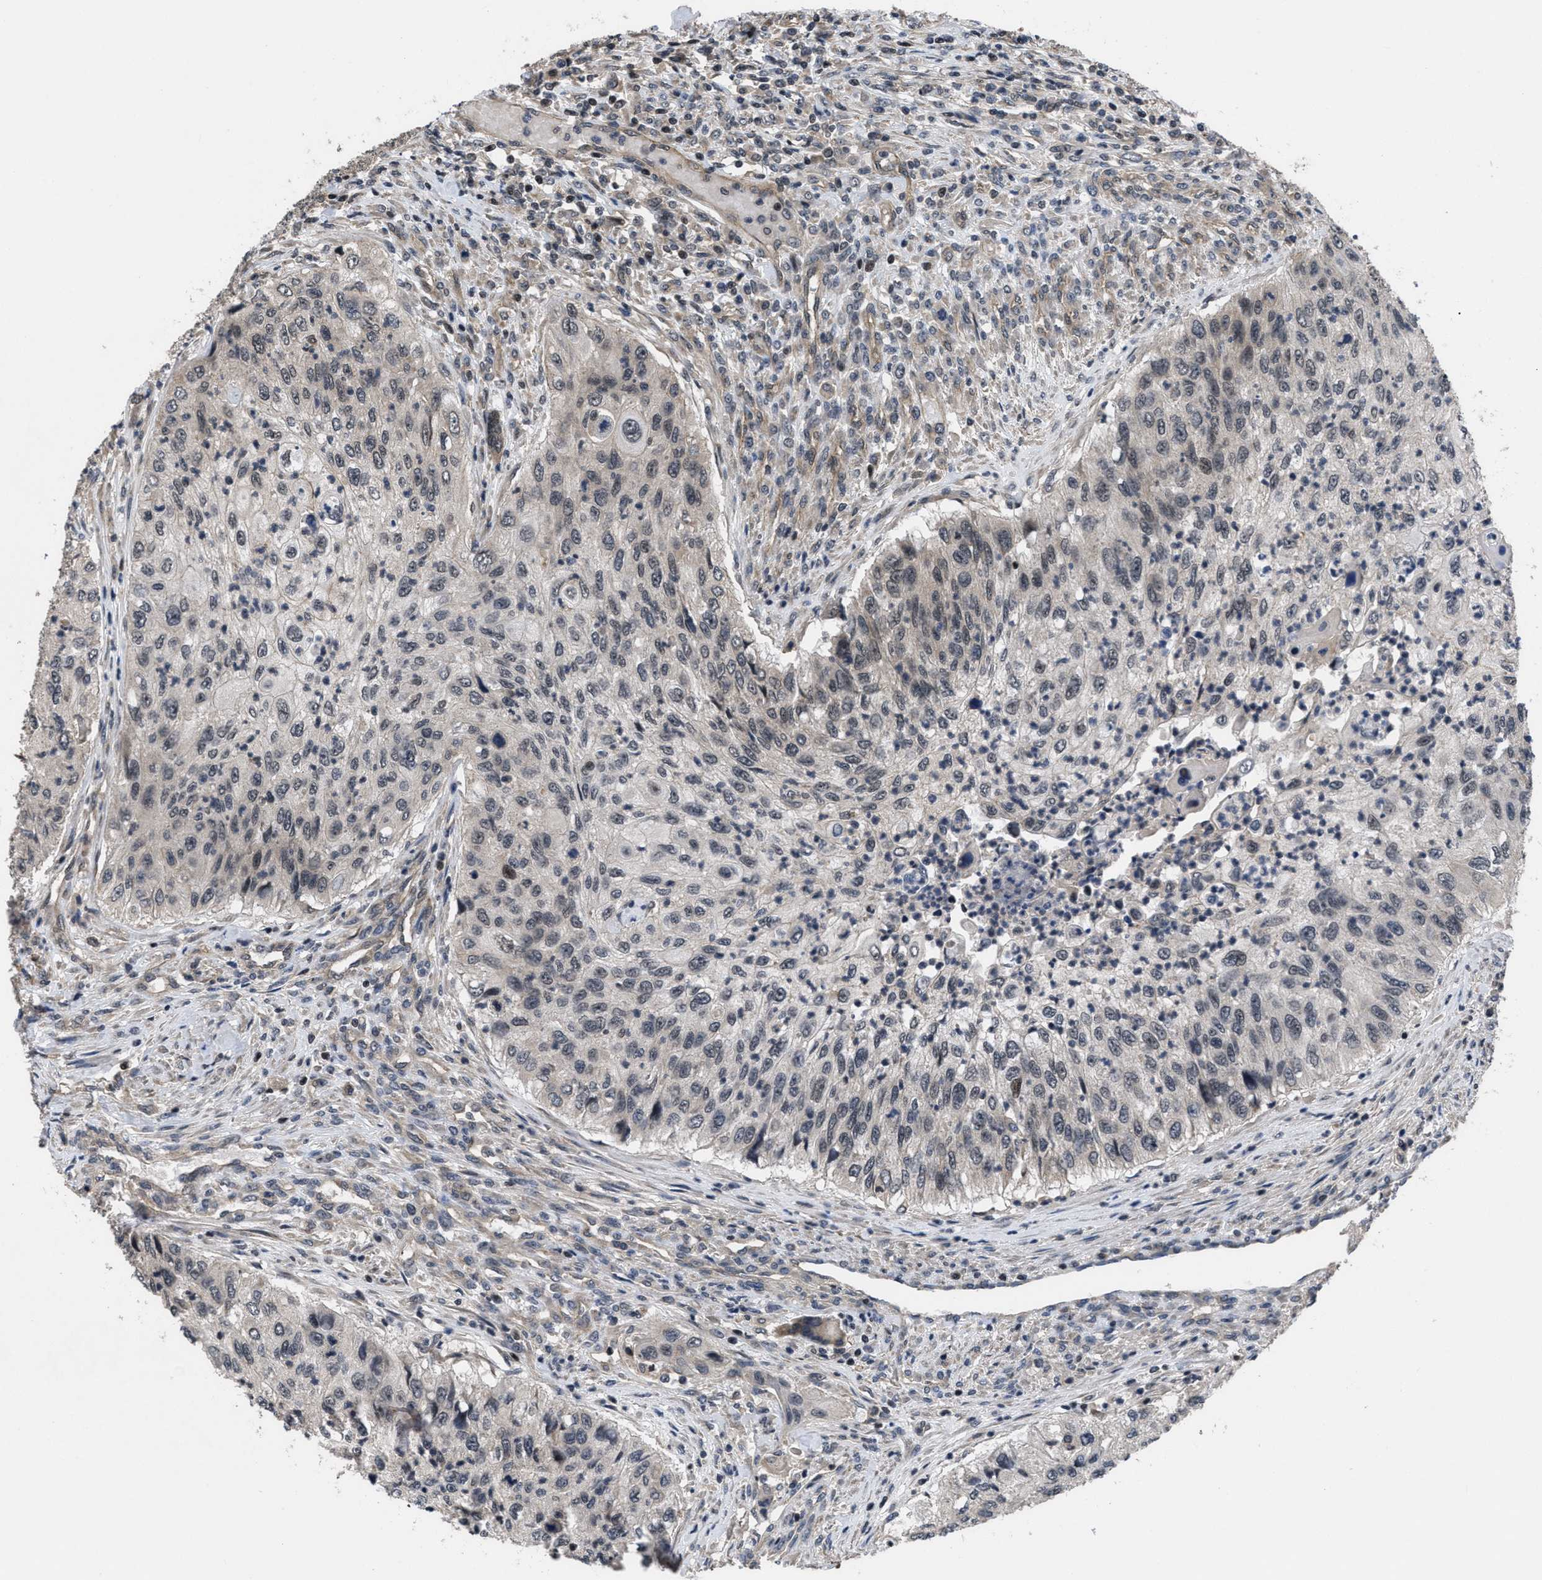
{"staining": {"intensity": "weak", "quantity": "<25%", "location": "cytoplasmic/membranous"}, "tissue": "urothelial cancer", "cell_type": "Tumor cells", "image_type": "cancer", "snomed": [{"axis": "morphology", "description": "Urothelial carcinoma, High grade"}, {"axis": "topography", "description": "Urinary bladder"}], "caption": "Tumor cells show no significant expression in high-grade urothelial carcinoma.", "gene": "DNAJC14", "patient": {"sex": "female", "age": 60}}